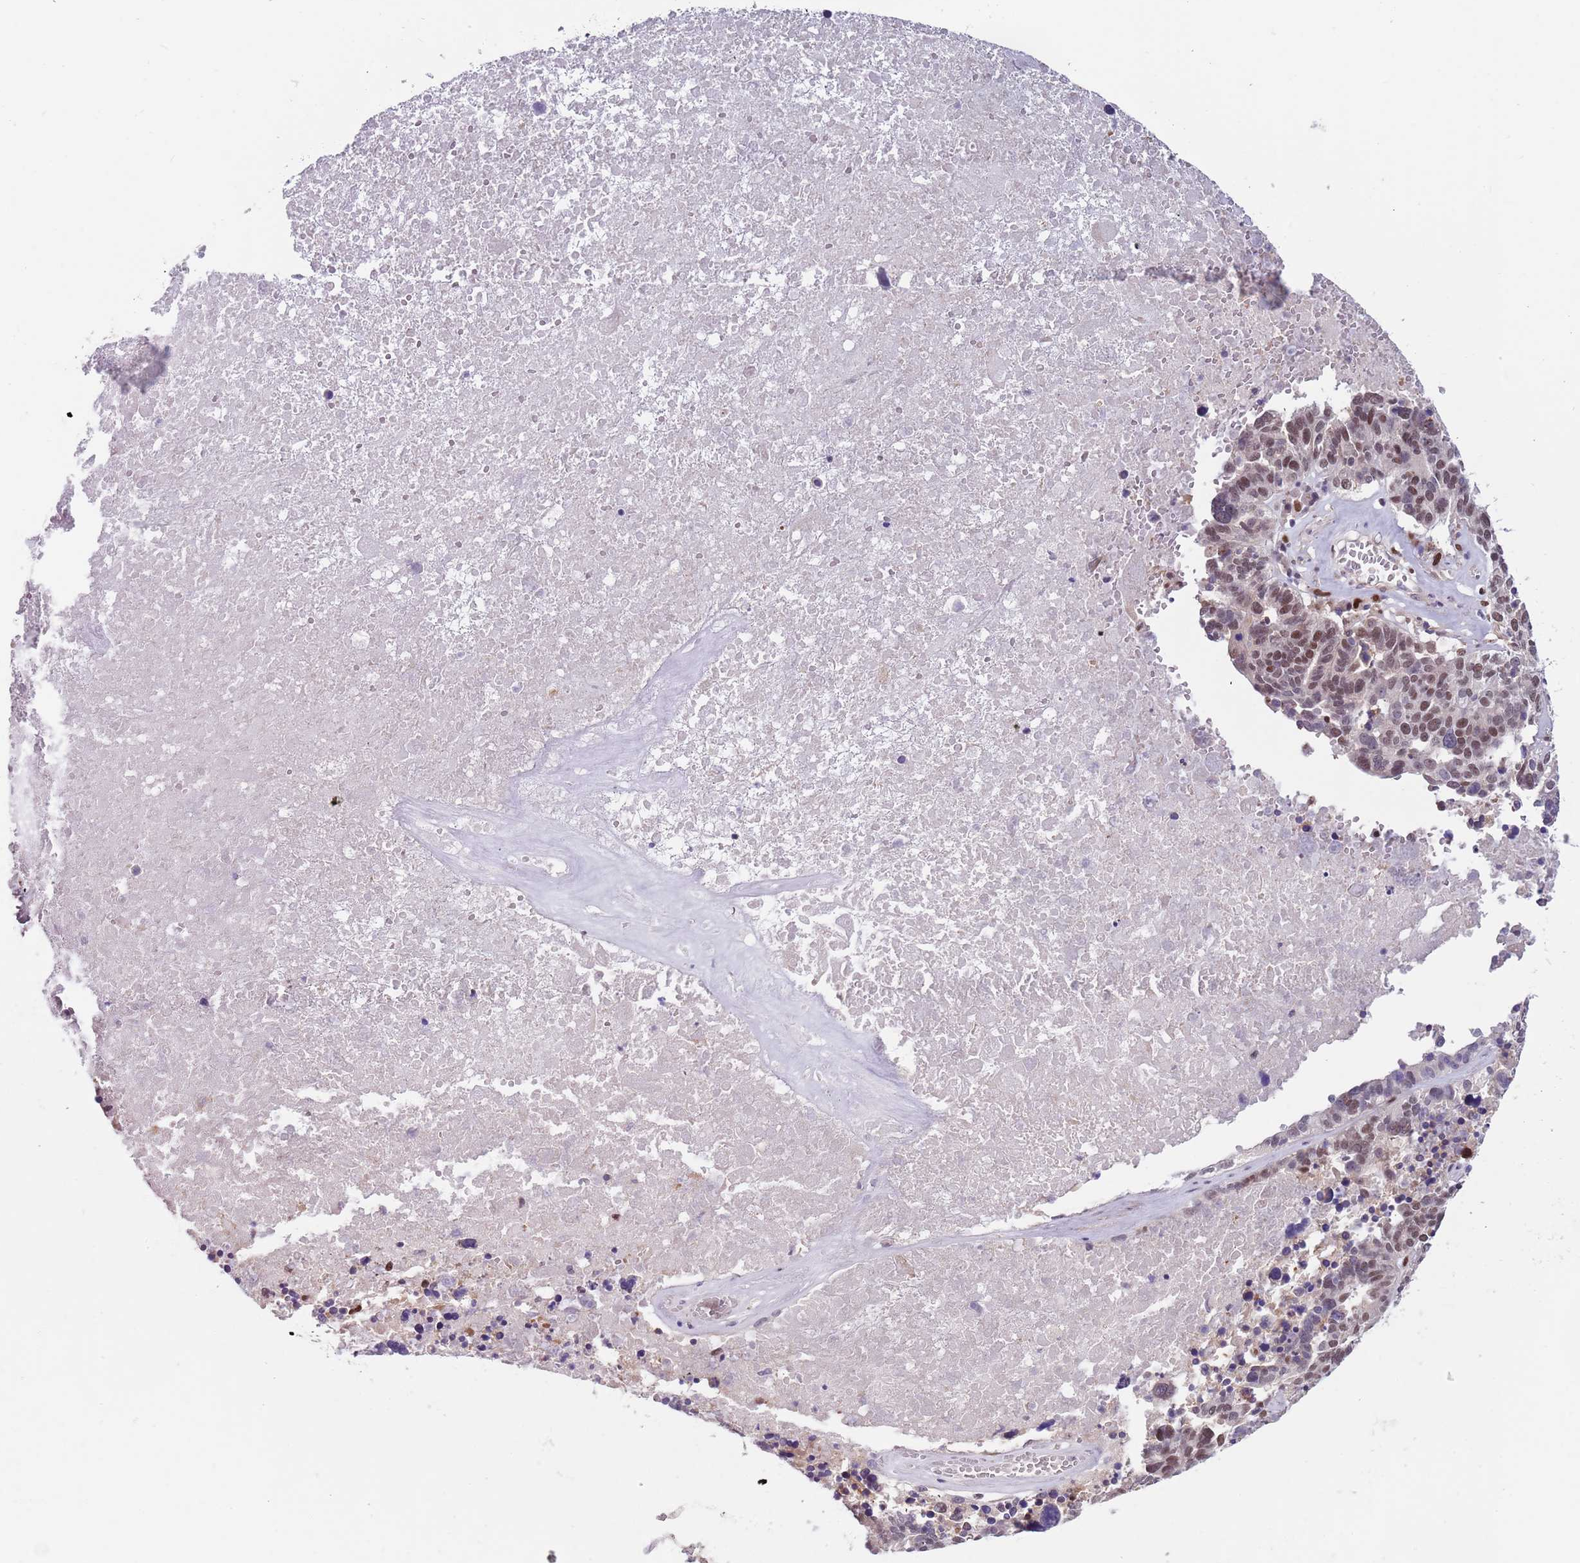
{"staining": {"intensity": "moderate", "quantity": "25%-75%", "location": "nuclear"}, "tissue": "ovarian cancer", "cell_type": "Tumor cells", "image_type": "cancer", "snomed": [{"axis": "morphology", "description": "Cystadenocarcinoma, serous, NOS"}, {"axis": "topography", "description": "Ovary"}], "caption": "There is medium levels of moderate nuclear positivity in tumor cells of ovarian cancer (serous cystadenocarcinoma), as demonstrated by immunohistochemical staining (brown color).", "gene": "RMND5B", "patient": {"sex": "female", "age": 59}}